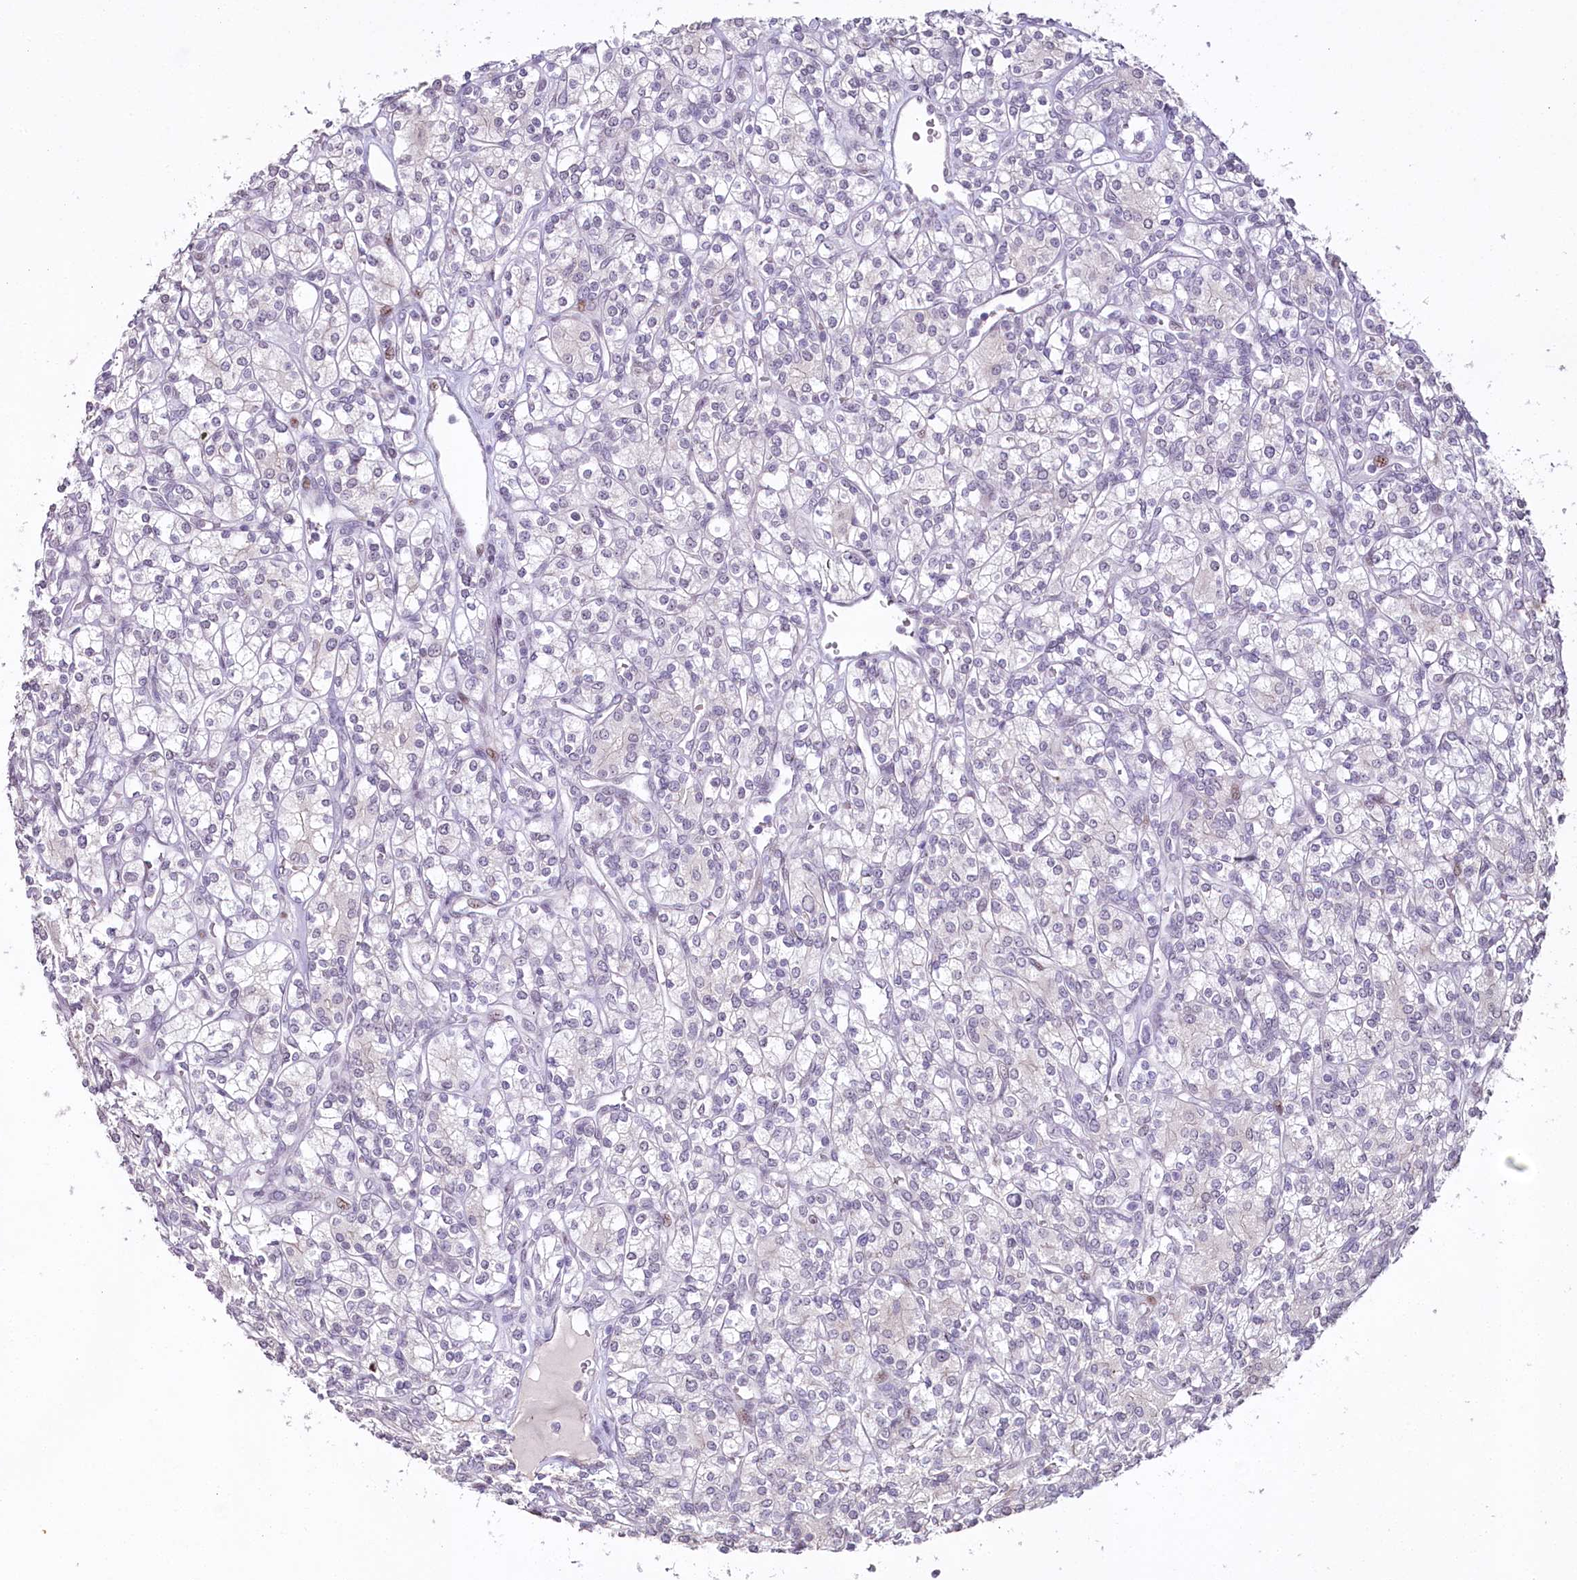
{"staining": {"intensity": "negative", "quantity": "none", "location": "none"}, "tissue": "renal cancer", "cell_type": "Tumor cells", "image_type": "cancer", "snomed": [{"axis": "morphology", "description": "Adenocarcinoma, NOS"}, {"axis": "topography", "description": "Kidney"}], "caption": "Renal cancer (adenocarcinoma) was stained to show a protein in brown. There is no significant positivity in tumor cells.", "gene": "HPD", "patient": {"sex": "male", "age": 77}}